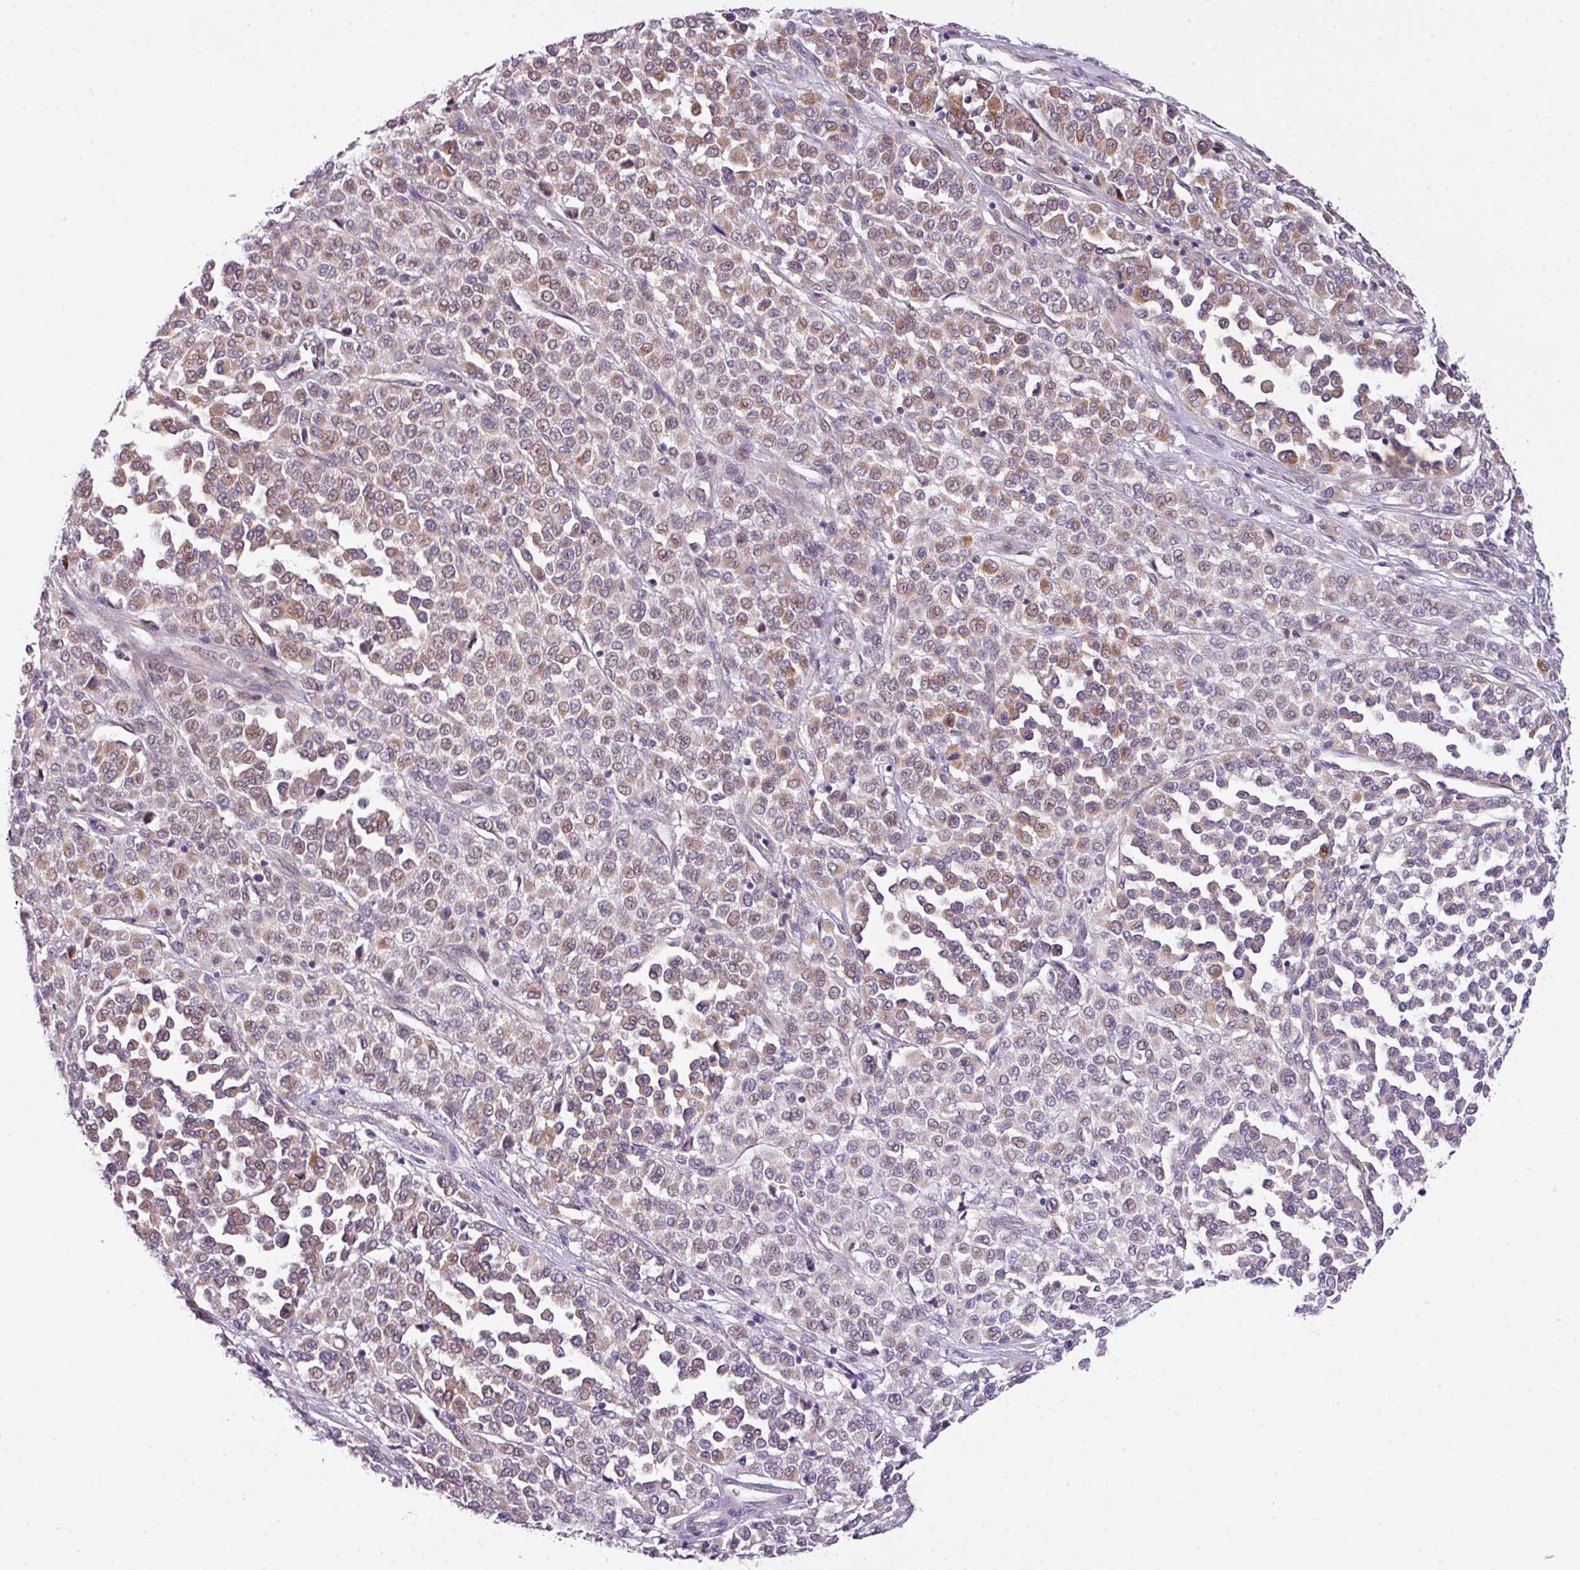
{"staining": {"intensity": "weak", "quantity": "25%-75%", "location": "cytoplasmic/membranous"}, "tissue": "melanoma", "cell_type": "Tumor cells", "image_type": "cancer", "snomed": [{"axis": "morphology", "description": "Malignant melanoma, Metastatic site"}, {"axis": "topography", "description": "Pancreas"}], "caption": "Malignant melanoma (metastatic site) stained with IHC displays weak cytoplasmic/membranous positivity in about 25%-75% of tumor cells.", "gene": "PIK3R5", "patient": {"sex": "female", "age": 30}}